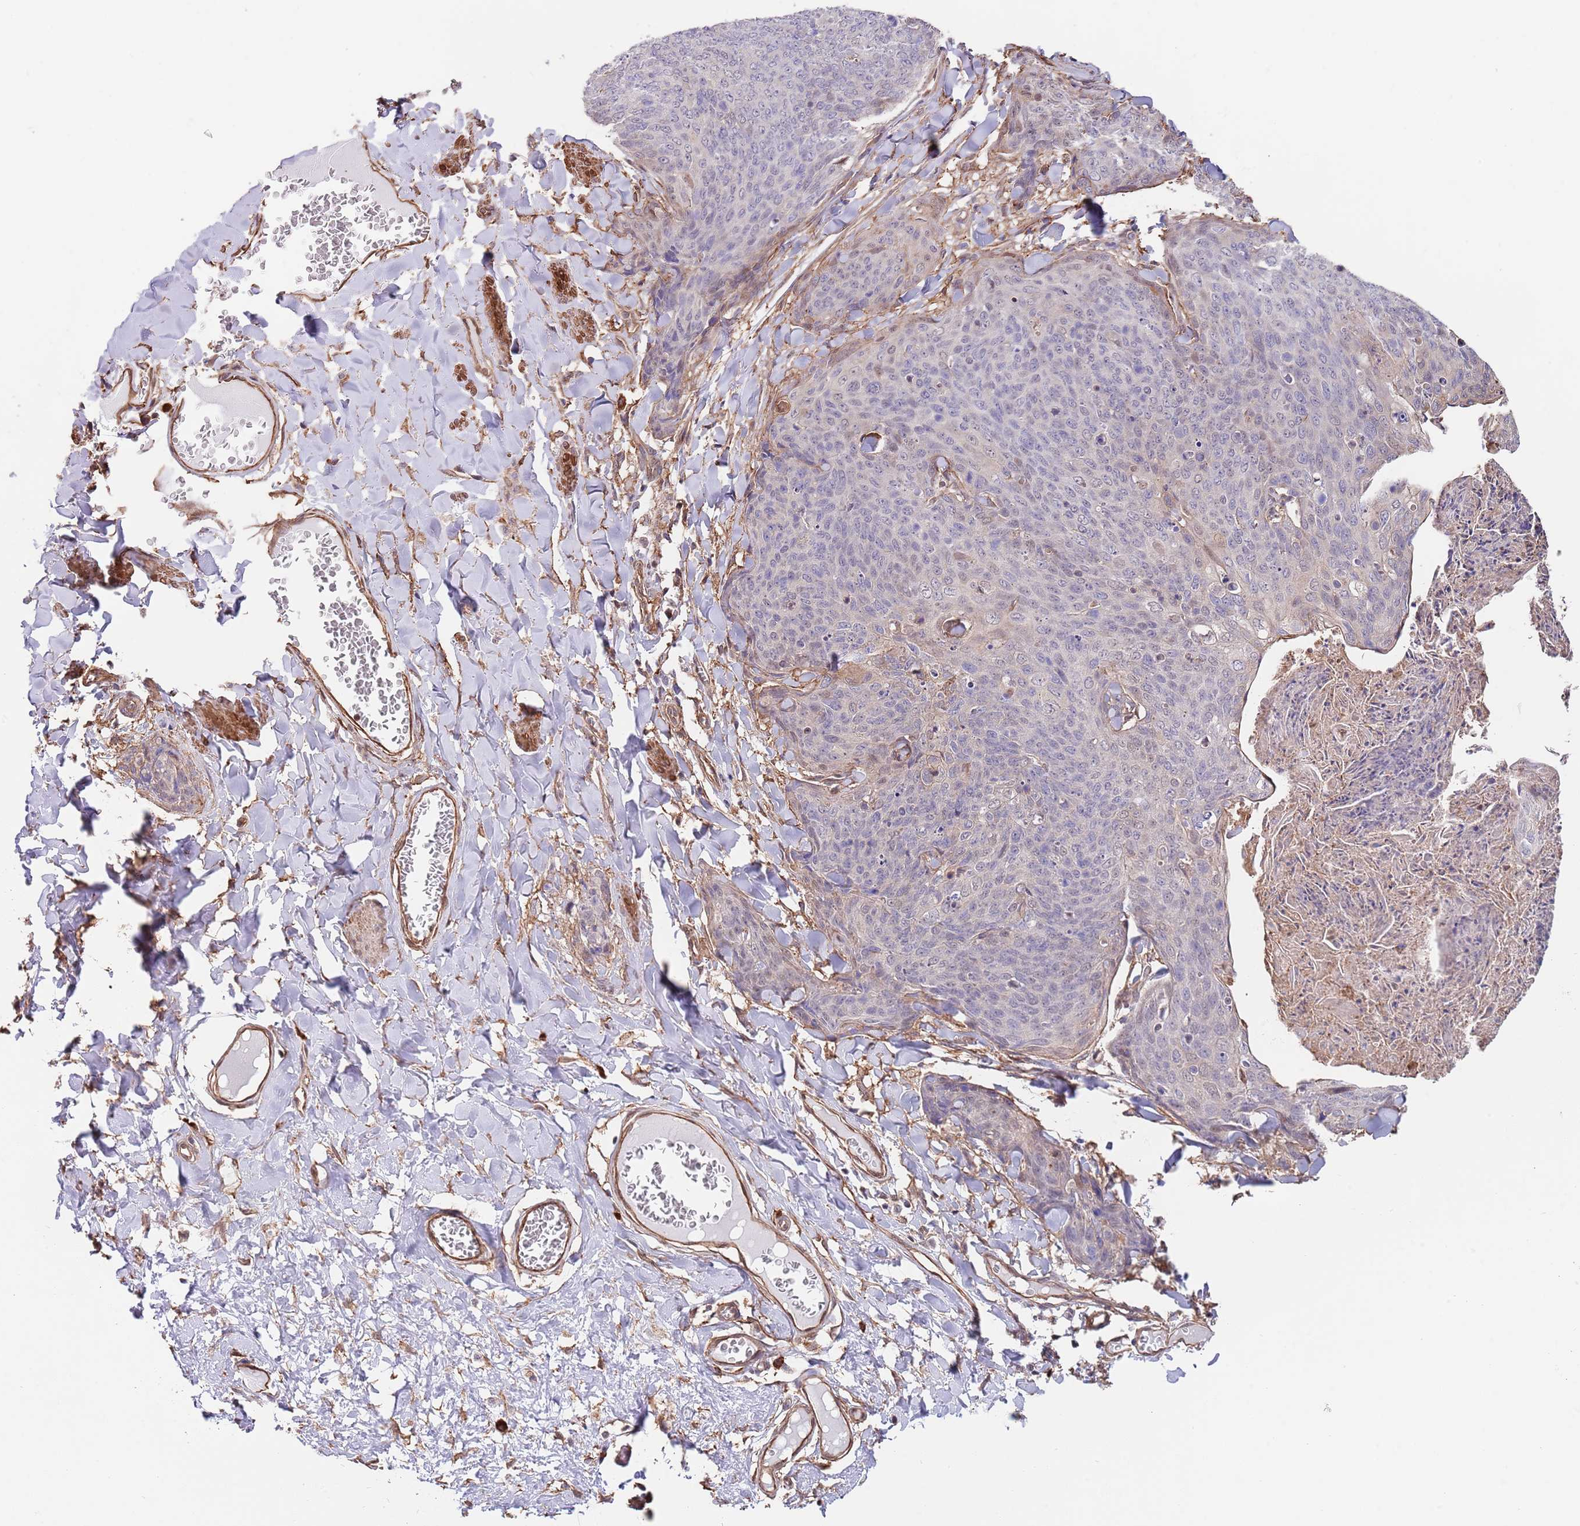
{"staining": {"intensity": "negative", "quantity": "none", "location": "none"}, "tissue": "skin cancer", "cell_type": "Tumor cells", "image_type": "cancer", "snomed": [{"axis": "morphology", "description": "Squamous cell carcinoma, NOS"}, {"axis": "topography", "description": "Skin"}, {"axis": "topography", "description": "Vulva"}], "caption": "An immunohistochemistry (IHC) histopathology image of skin squamous cell carcinoma is shown. There is no staining in tumor cells of skin squamous cell carcinoma.", "gene": "BPNT1", "patient": {"sex": "female", "age": 85}}